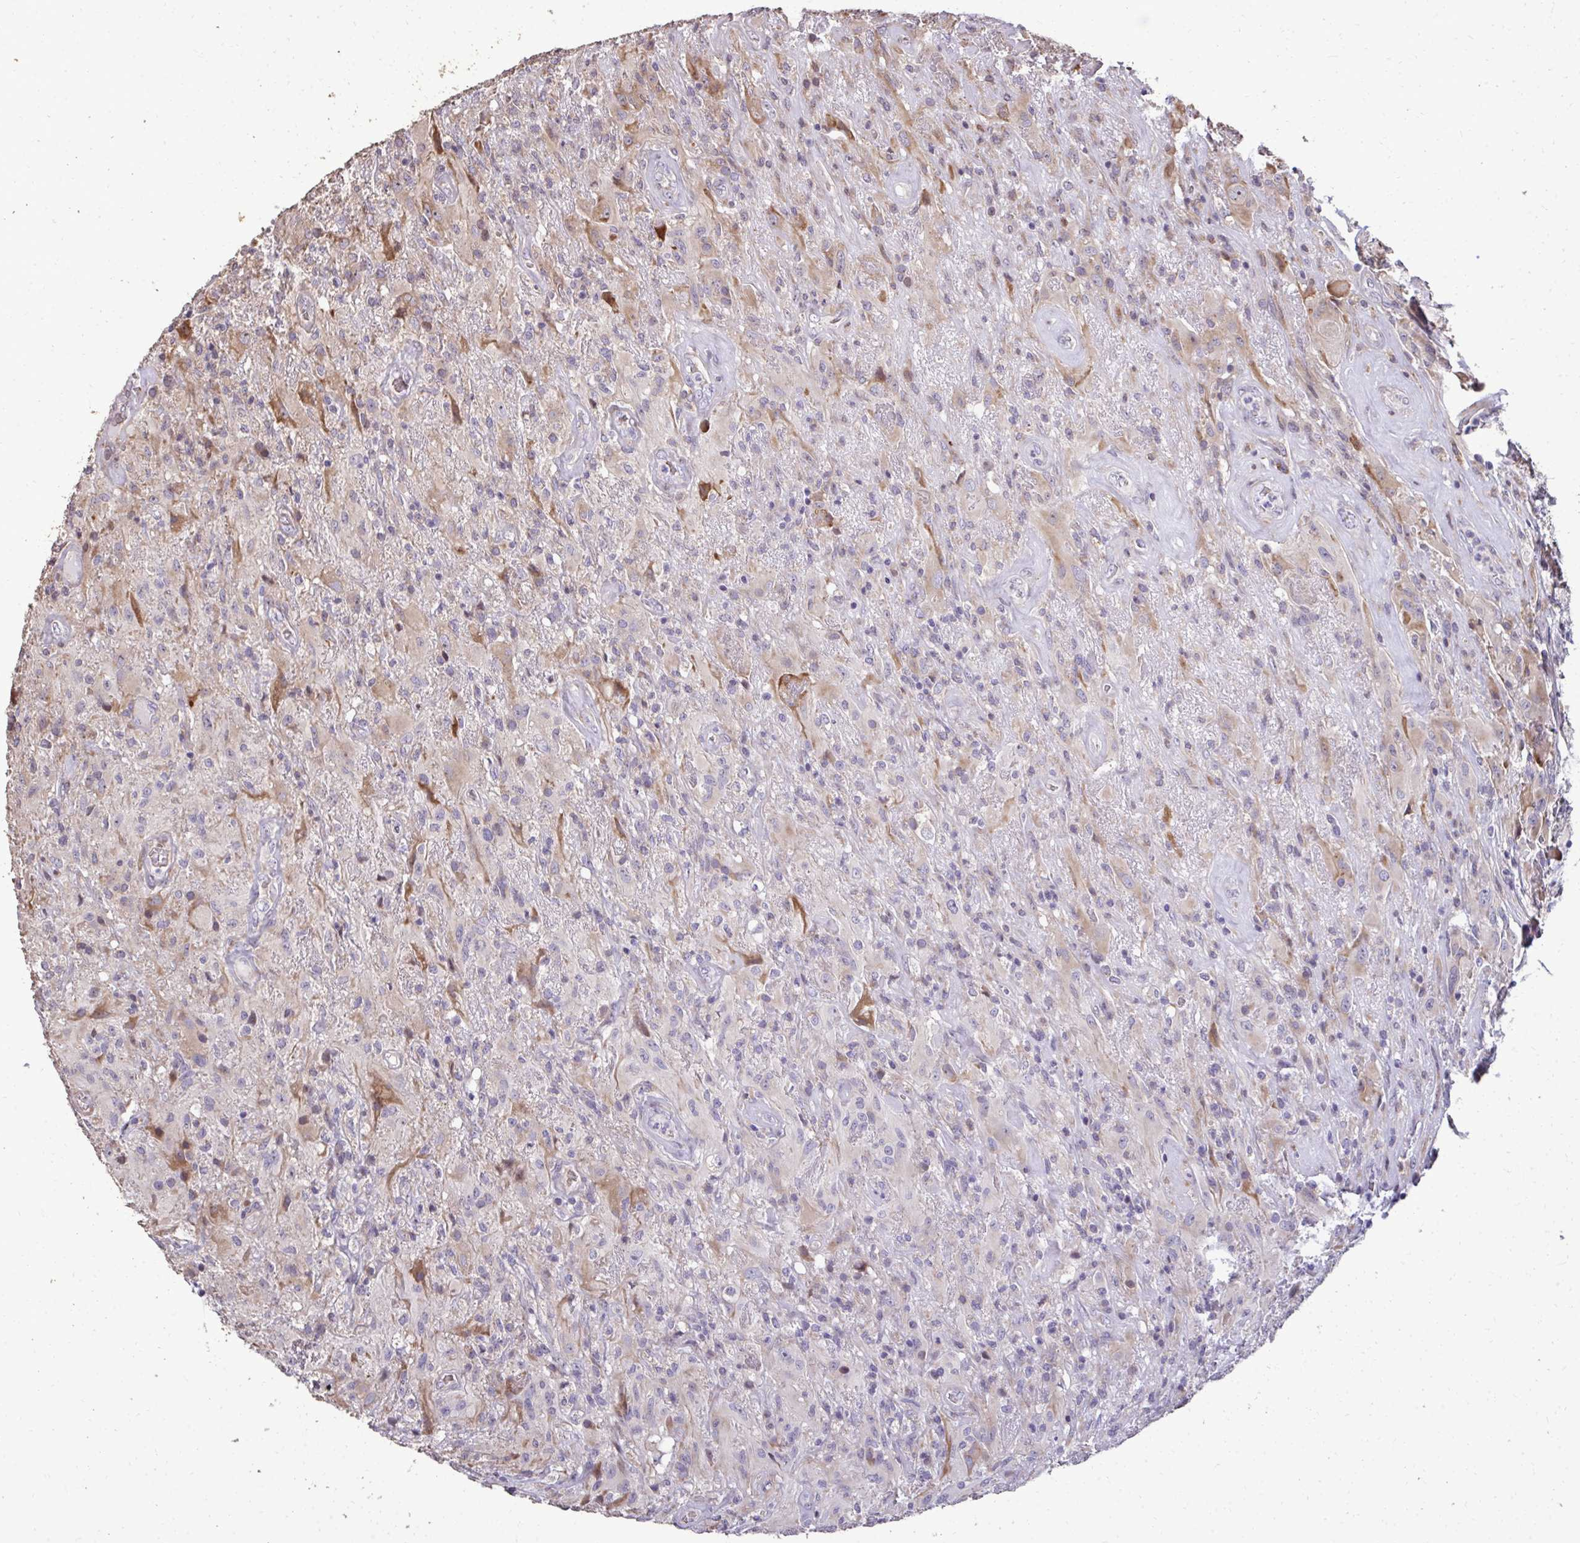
{"staining": {"intensity": "negative", "quantity": "none", "location": "none"}, "tissue": "glioma", "cell_type": "Tumor cells", "image_type": "cancer", "snomed": [{"axis": "morphology", "description": "Glioma, malignant, High grade"}, {"axis": "topography", "description": "Brain"}], "caption": "Tumor cells are negative for brown protein staining in malignant high-grade glioma.", "gene": "FIBCD1", "patient": {"sex": "male", "age": 46}}